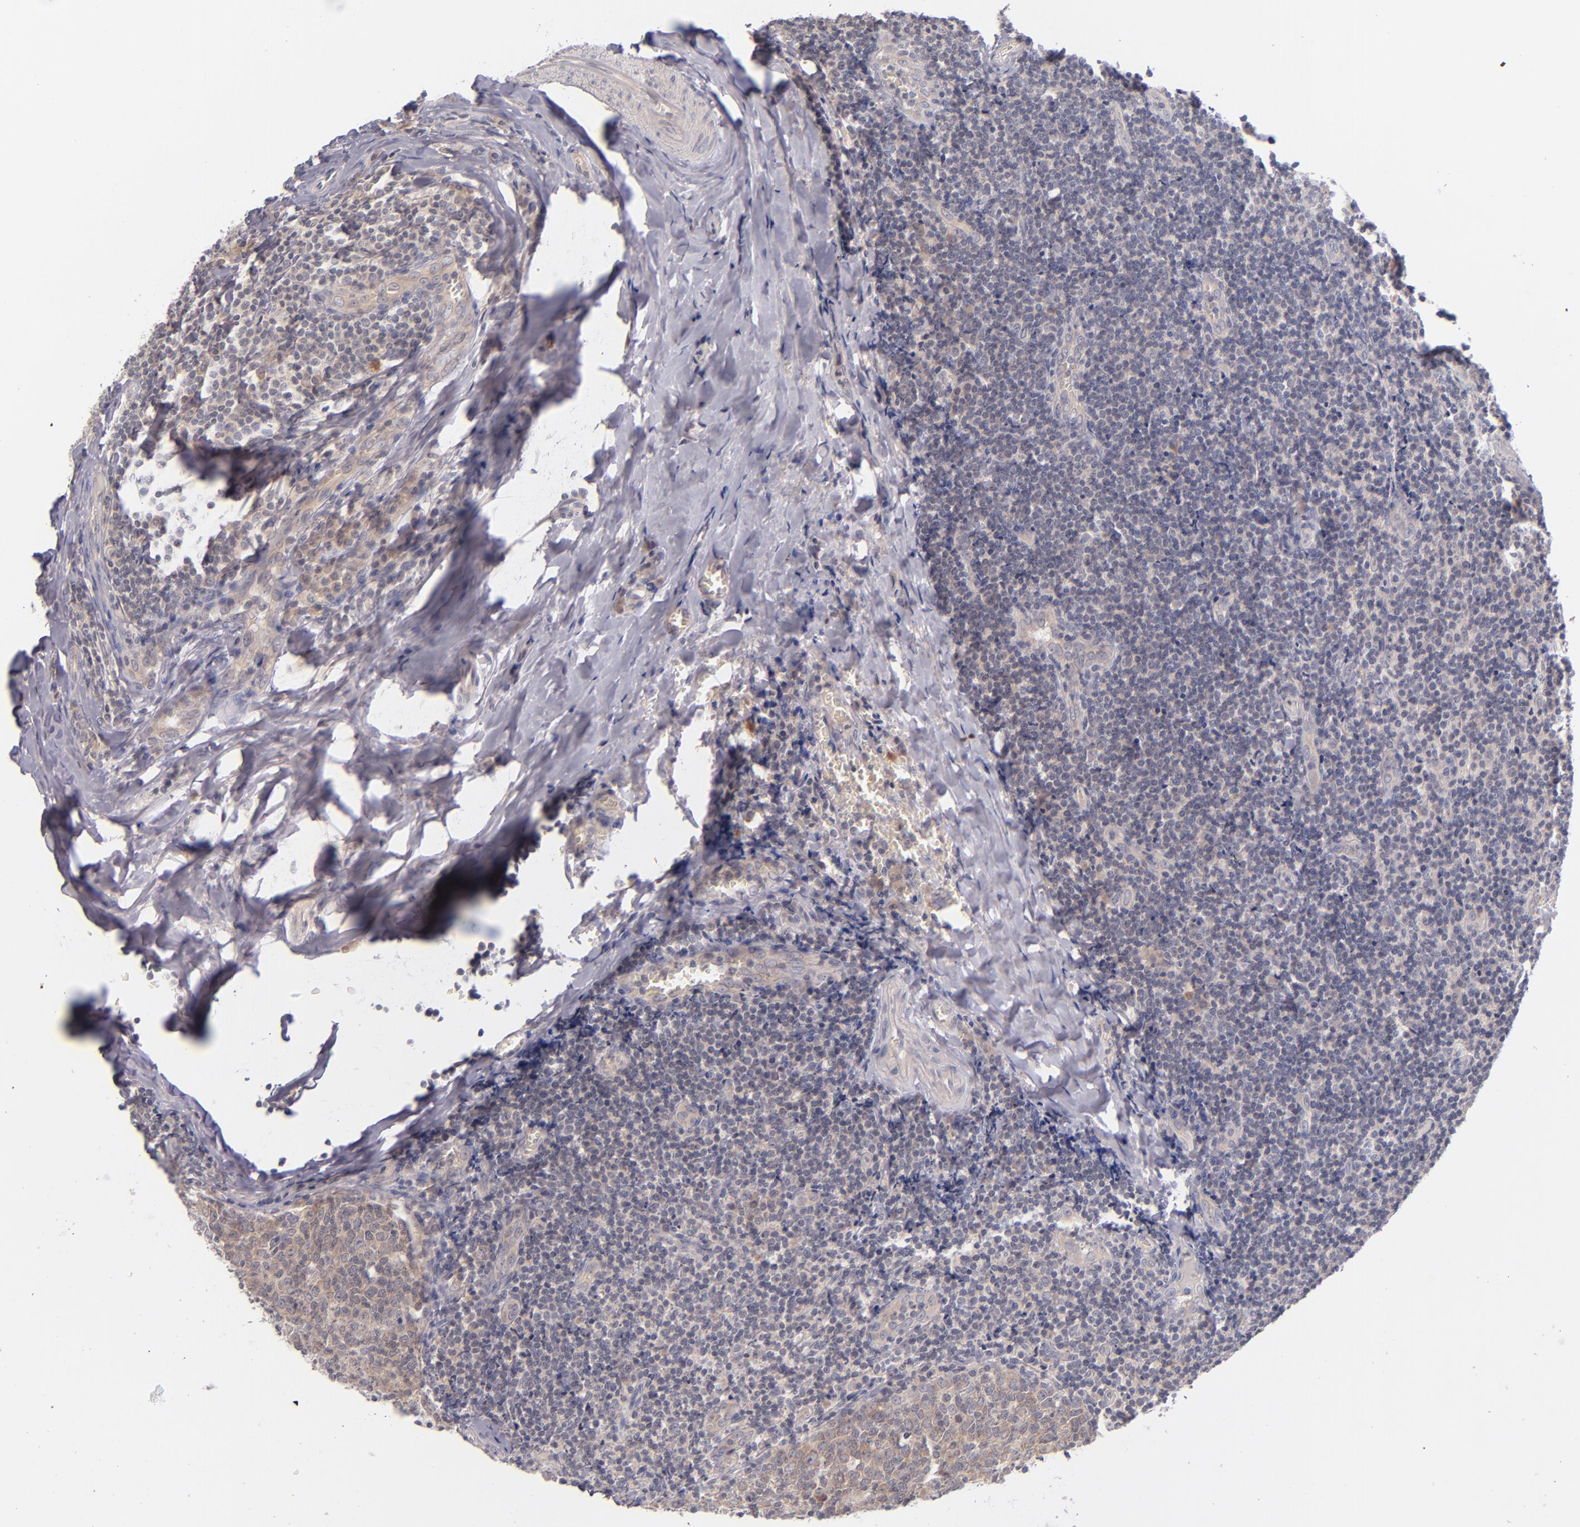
{"staining": {"intensity": "weak", "quantity": "25%-75%", "location": "cytoplasmic/membranous"}, "tissue": "tonsil", "cell_type": "Germinal center cells", "image_type": "normal", "snomed": [{"axis": "morphology", "description": "Normal tissue, NOS"}, {"axis": "topography", "description": "Tonsil"}], "caption": "Protein staining of unremarkable tonsil reveals weak cytoplasmic/membranous staining in about 25%-75% of germinal center cells. The staining is performed using DAB brown chromogen to label protein expression. The nuclei are counter-stained blue using hematoxylin.", "gene": "TSC2", "patient": {"sex": "male", "age": 31}}